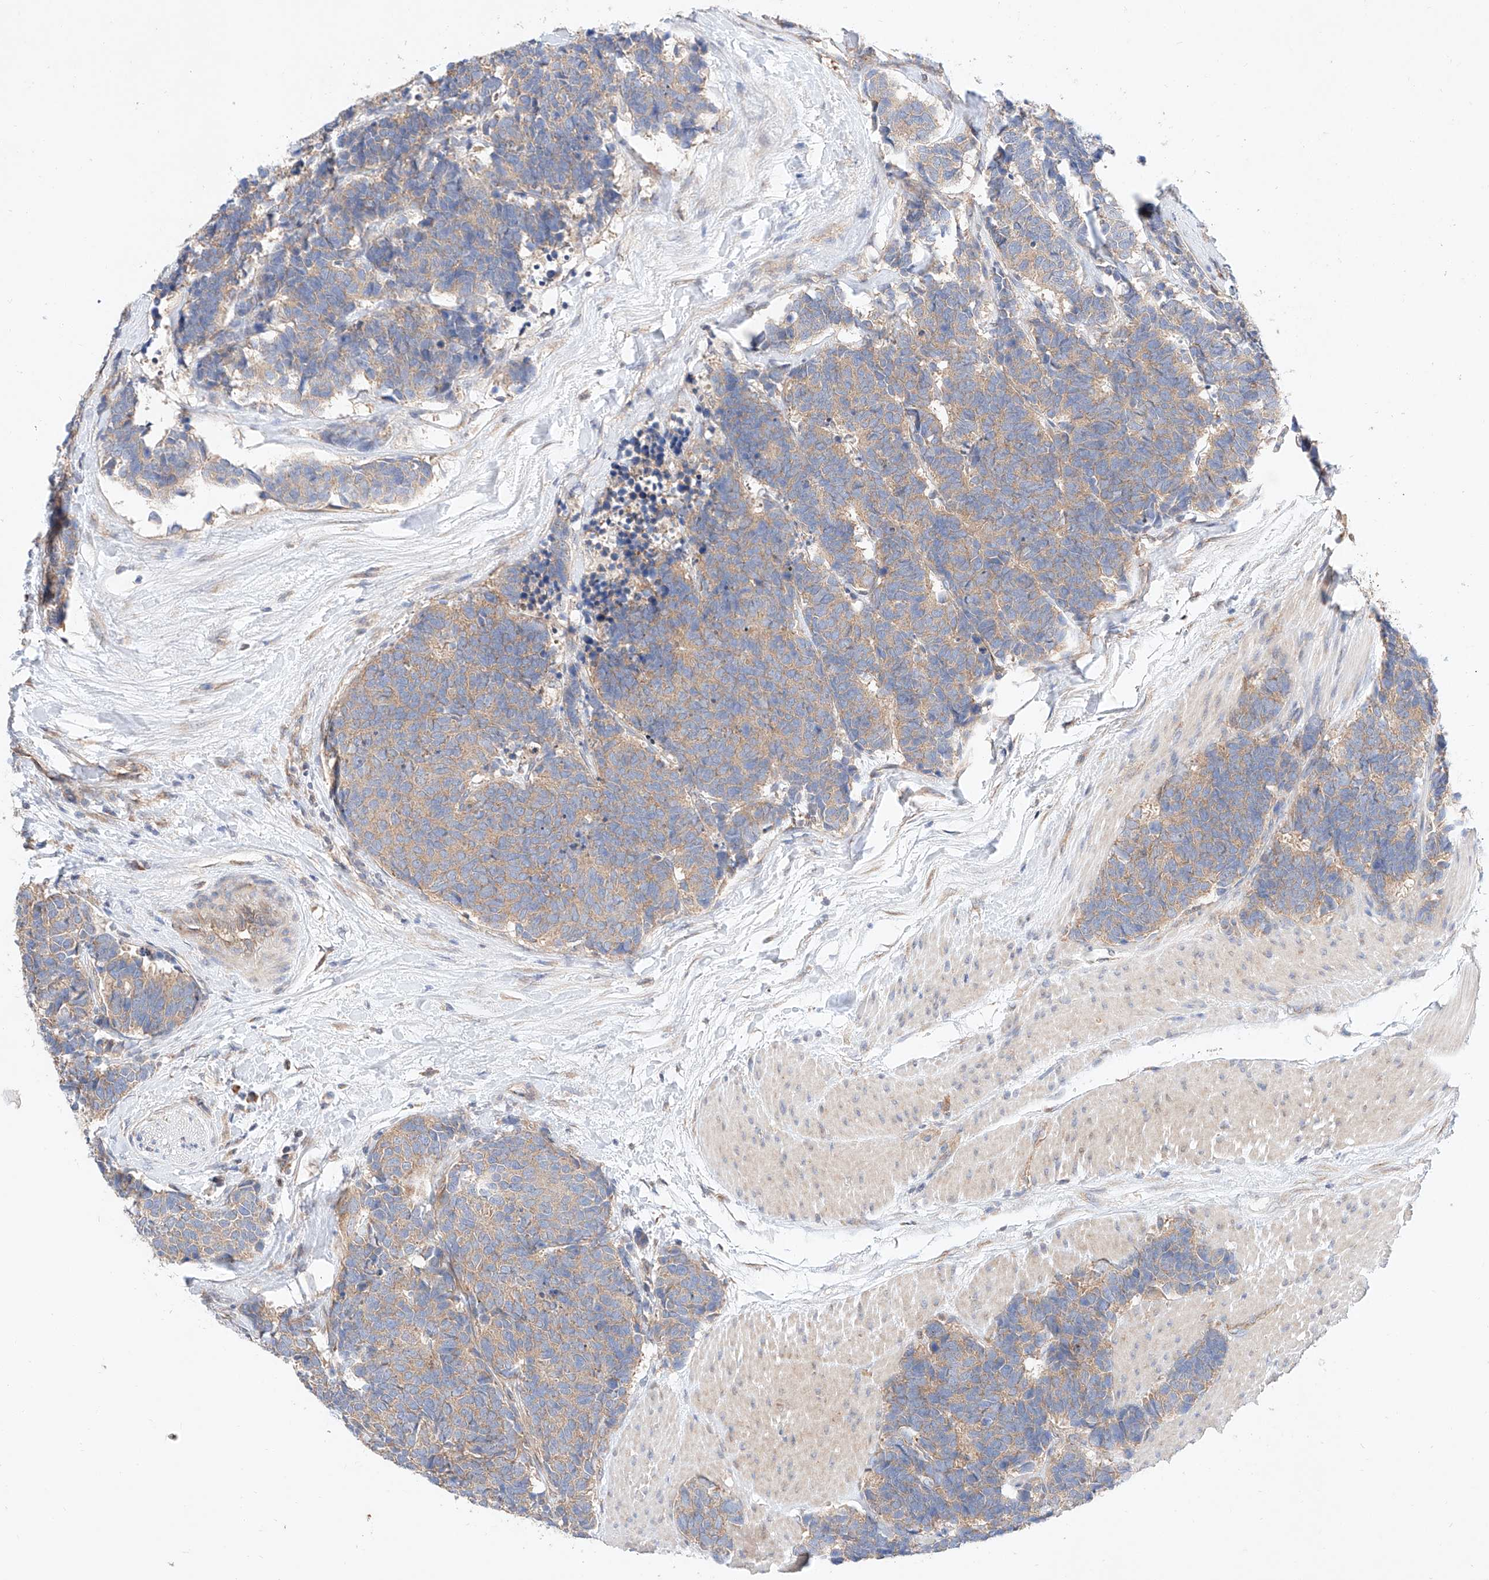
{"staining": {"intensity": "moderate", "quantity": ">75%", "location": "cytoplasmic/membranous"}, "tissue": "carcinoid", "cell_type": "Tumor cells", "image_type": "cancer", "snomed": [{"axis": "morphology", "description": "Carcinoma, NOS"}, {"axis": "morphology", "description": "Carcinoid, malignant, NOS"}, {"axis": "topography", "description": "Urinary bladder"}], "caption": "High-power microscopy captured an IHC micrograph of carcinoid, revealing moderate cytoplasmic/membranous expression in approximately >75% of tumor cells. Using DAB (3,3'-diaminobenzidine) (brown) and hematoxylin (blue) stains, captured at high magnification using brightfield microscopy.", "gene": "C6orf118", "patient": {"sex": "male", "age": 57}}